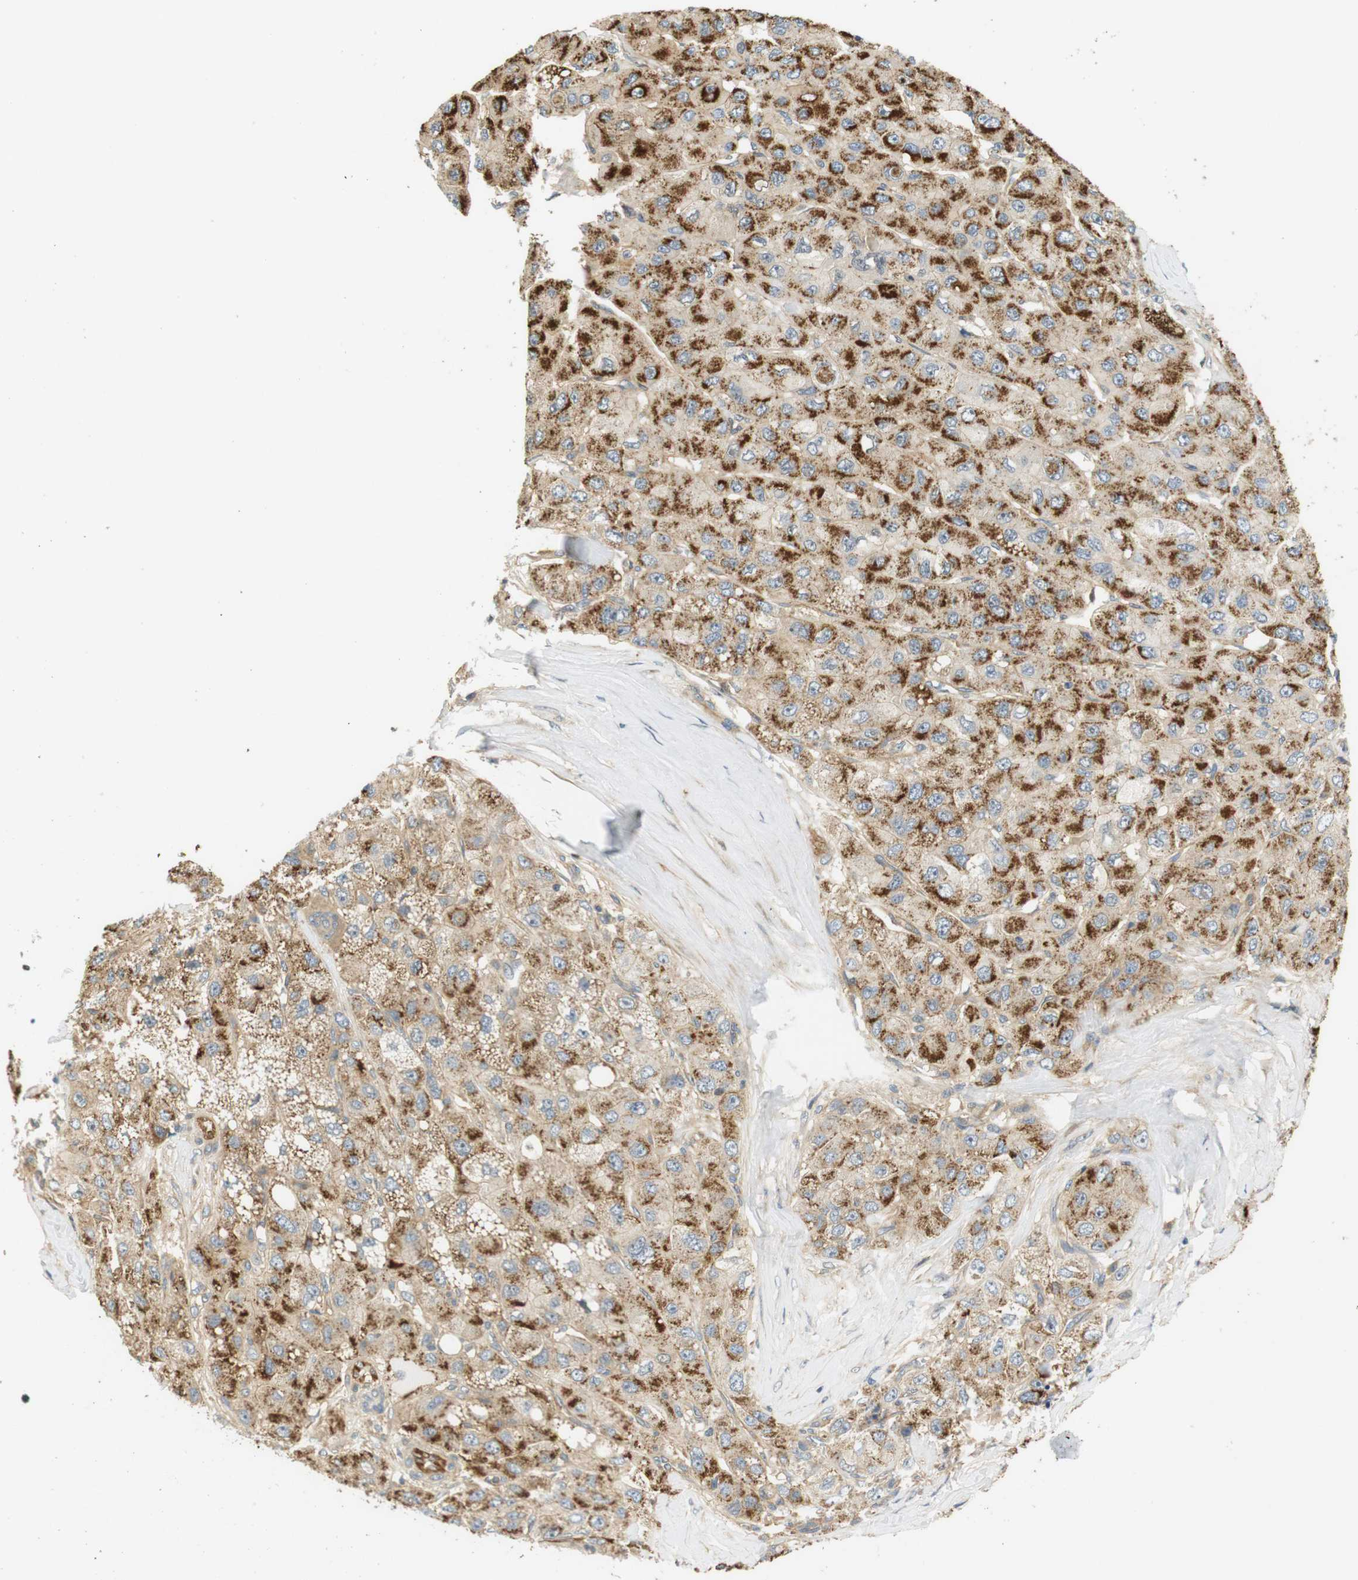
{"staining": {"intensity": "strong", "quantity": ">75%", "location": "cytoplasmic/membranous"}, "tissue": "liver cancer", "cell_type": "Tumor cells", "image_type": "cancer", "snomed": [{"axis": "morphology", "description": "Carcinoma, Hepatocellular, NOS"}, {"axis": "topography", "description": "Liver"}], "caption": "Immunohistochemistry (IHC) (DAB (3,3'-diaminobenzidine)) staining of human liver cancer exhibits strong cytoplasmic/membranous protein expression in approximately >75% of tumor cells.", "gene": "SH3GLB1", "patient": {"sex": "male", "age": 80}}